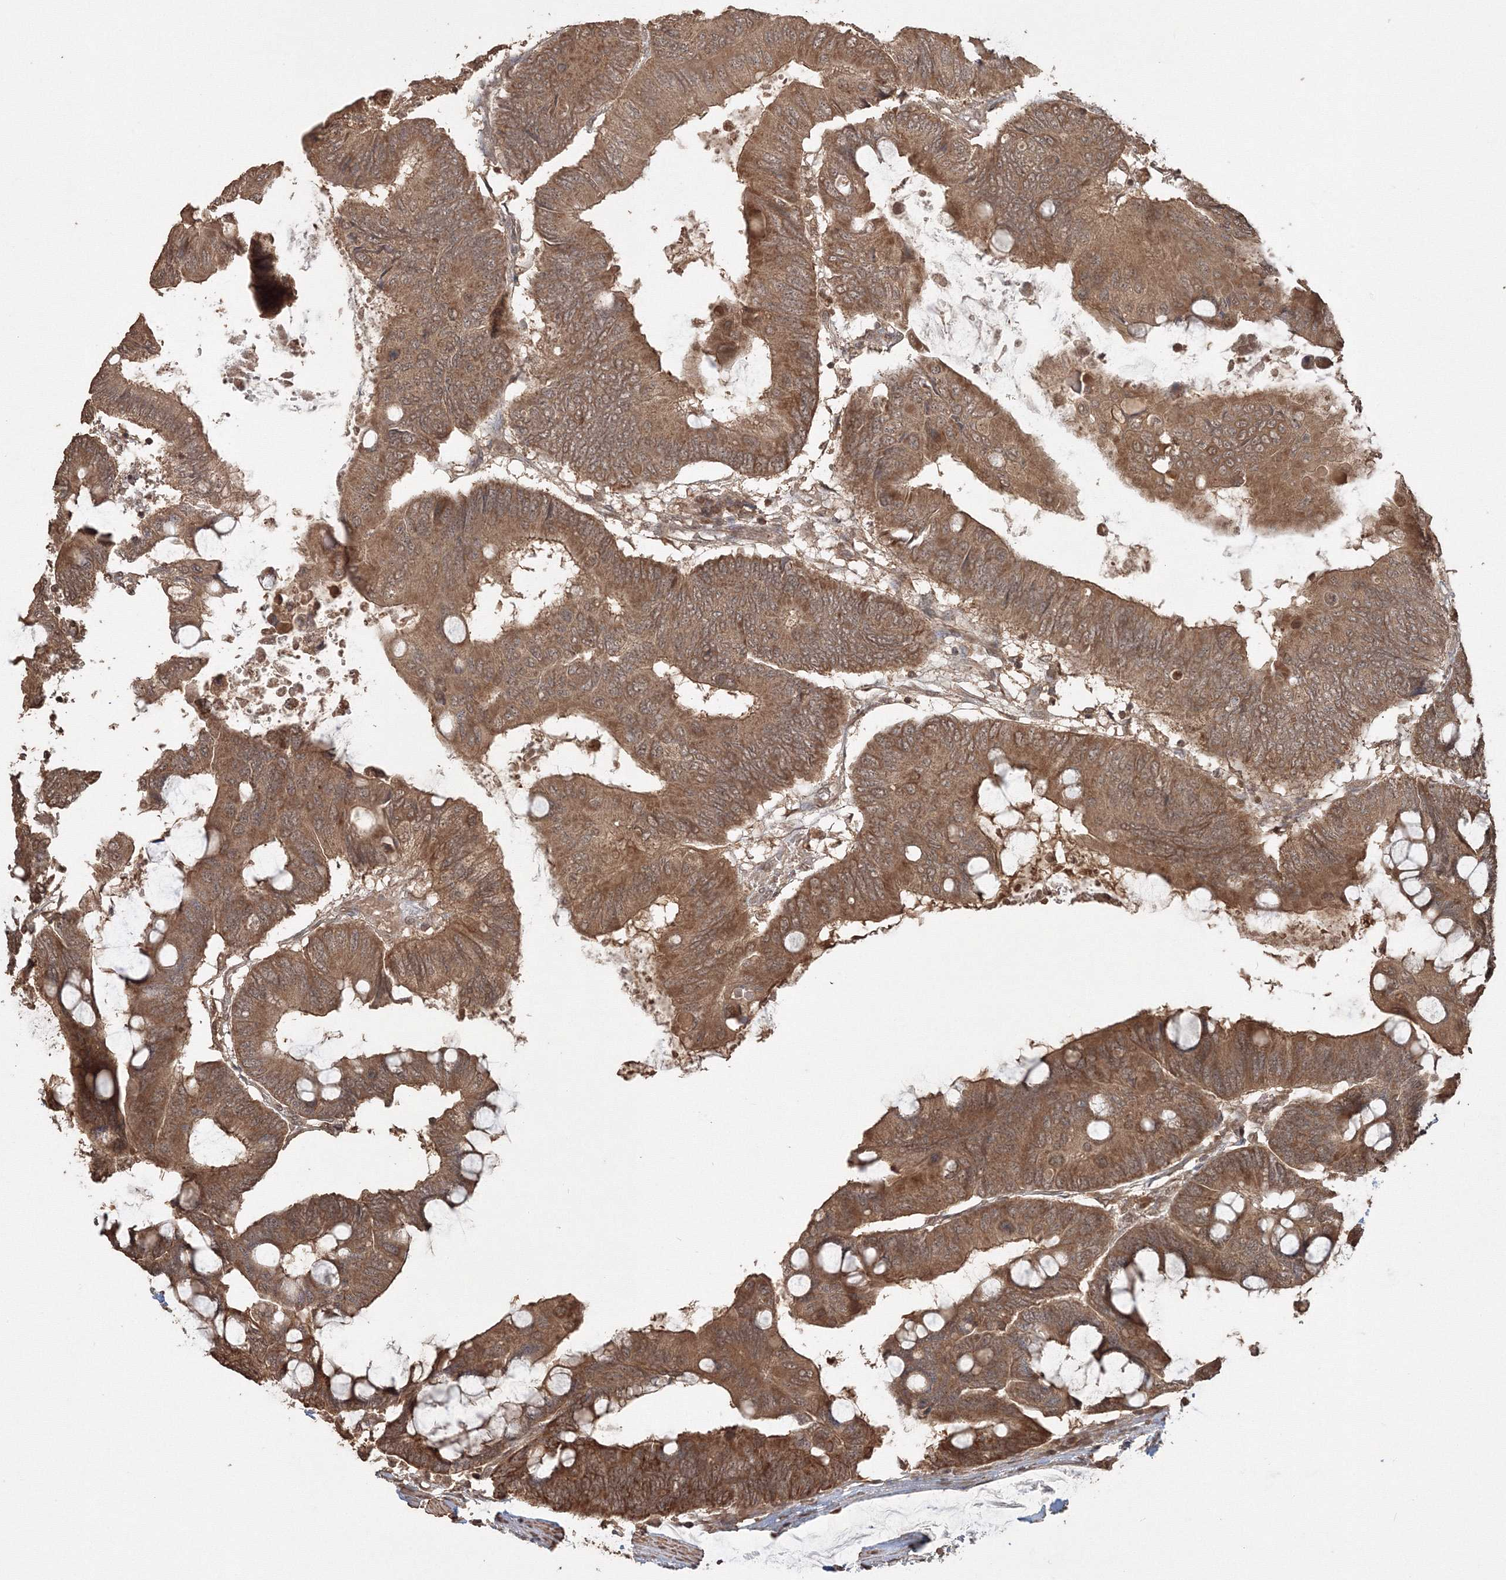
{"staining": {"intensity": "moderate", "quantity": ">75%", "location": "cytoplasmic/membranous"}, "tissue": "colorectal cancer", "cell_type": "Tumor cells", "image_type": "cancer", "snomed": [{"axis": "morphology", "description": "Normal tissue, NOS"}, {"axis": "morphology", "description": "Adenocarcinoma, NOS"}, {"axis": "topography", "description": "Rectum"}, {"axis": "topography", "description": "Peripheral nerve tissue"}], "caption": "Tumor cells show moderate cytoplasmic/membranous positivity in about >75% of cells in colorectal cancer (adenocarcinoma).", "gene": "CCDC122", "patient": {"sex": "male", "age": 92}}